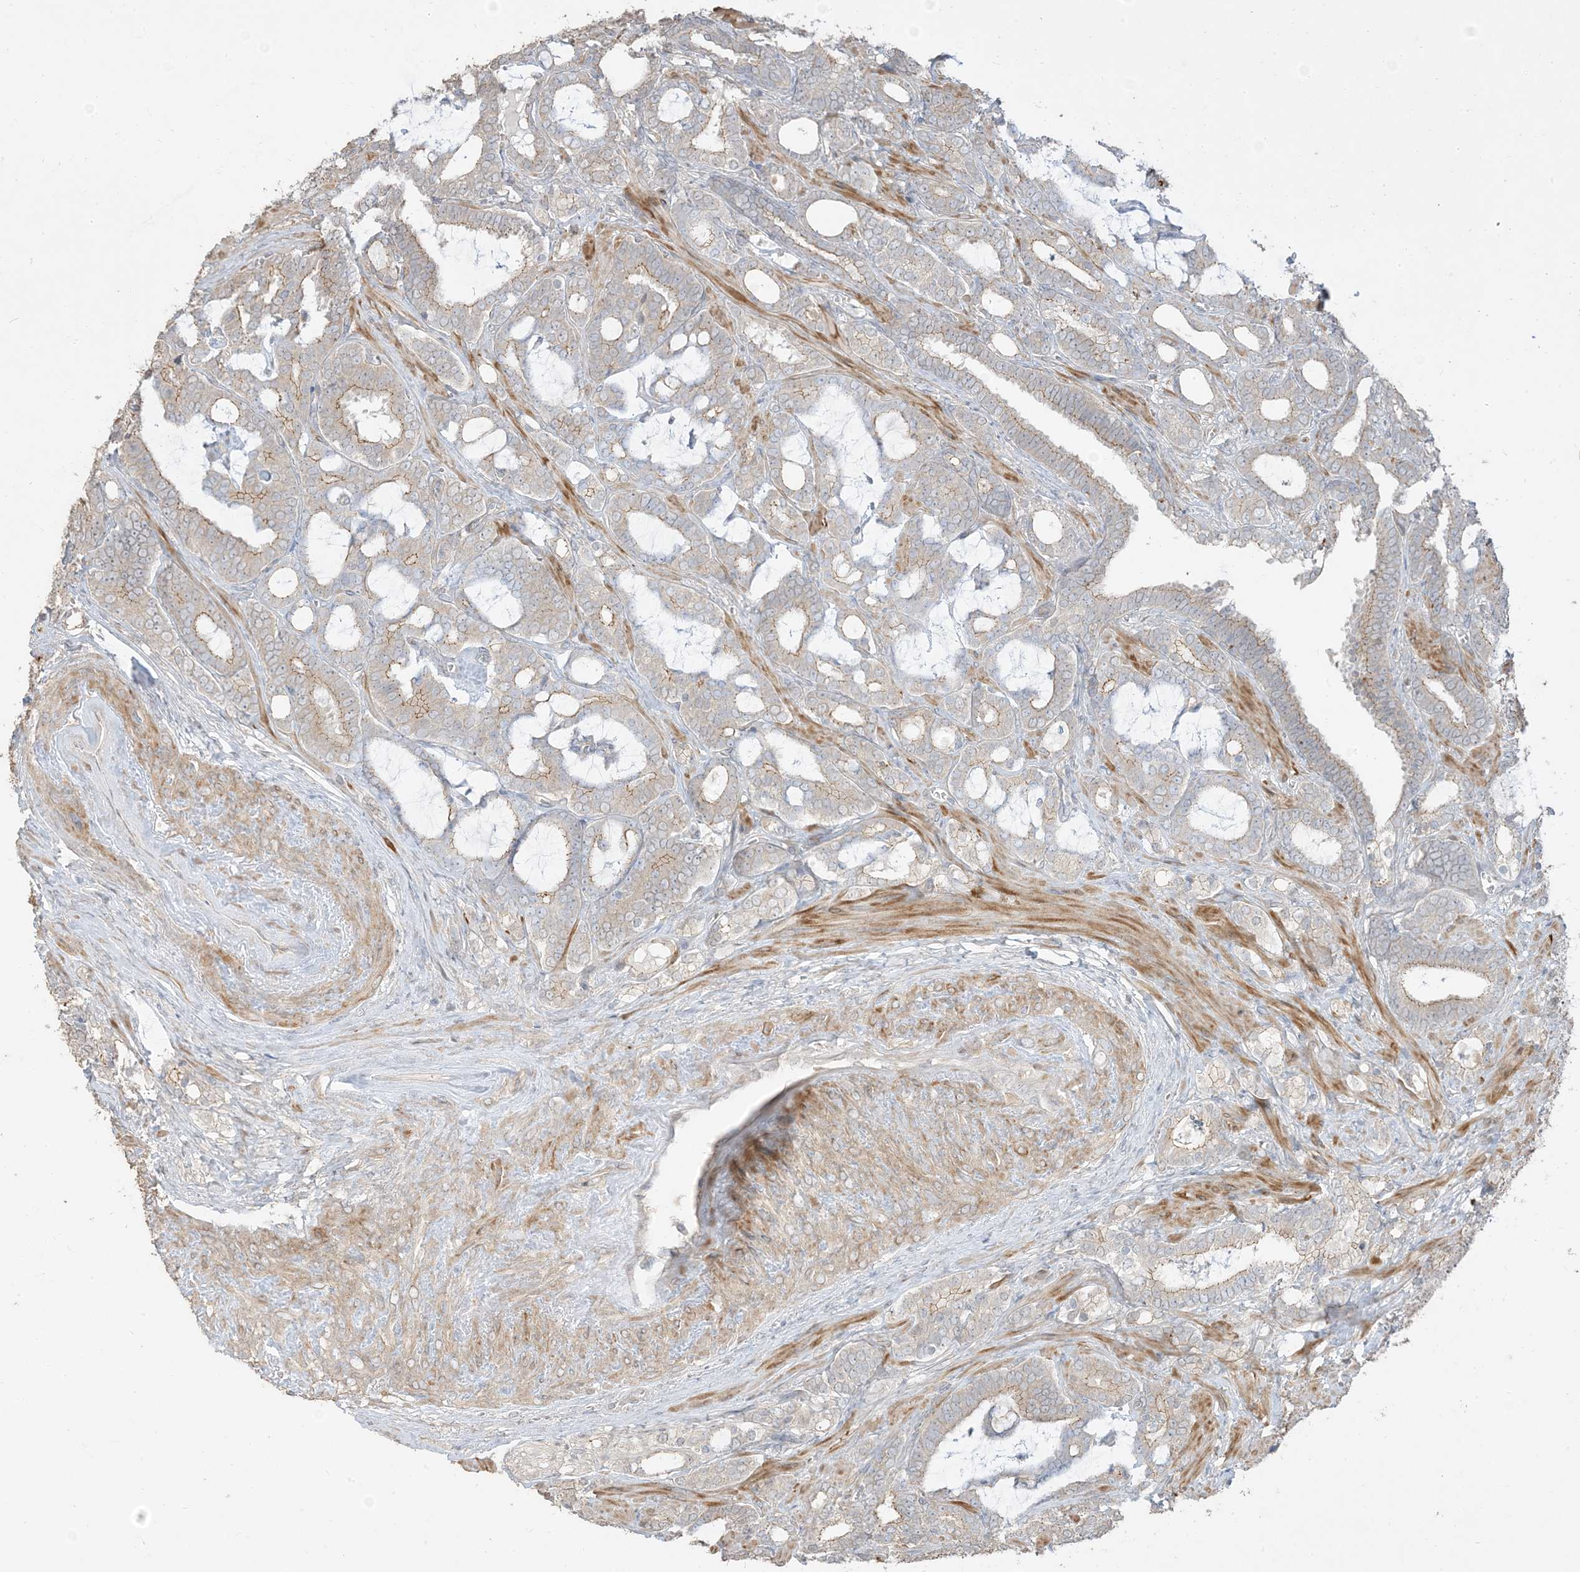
{"staining": {"intensity": "moderate", "quantity": "<25%", "location": "cytoplasmic/membranous"}, "tissue": "prostate cancer", "cell_type": "Tumor cells", "image_type": "cancer", "snomed": [{"axis": "morphology", "description": "Adenocarcinoma, High grade"}, {"axis": "topography", "description": "Prostate and seminal vesicle, NOS"}], "caption": "Moderate cytoplasmic/membranous staining is identified in approximately <25% of tumor cells in prostate cancer (high-grade adenocarcinoma). (brown staining indicates protein expression, while blue staining denotes nuclei).", "gene": "RNF175", "patient": {"sex": "male", "age": 67}}